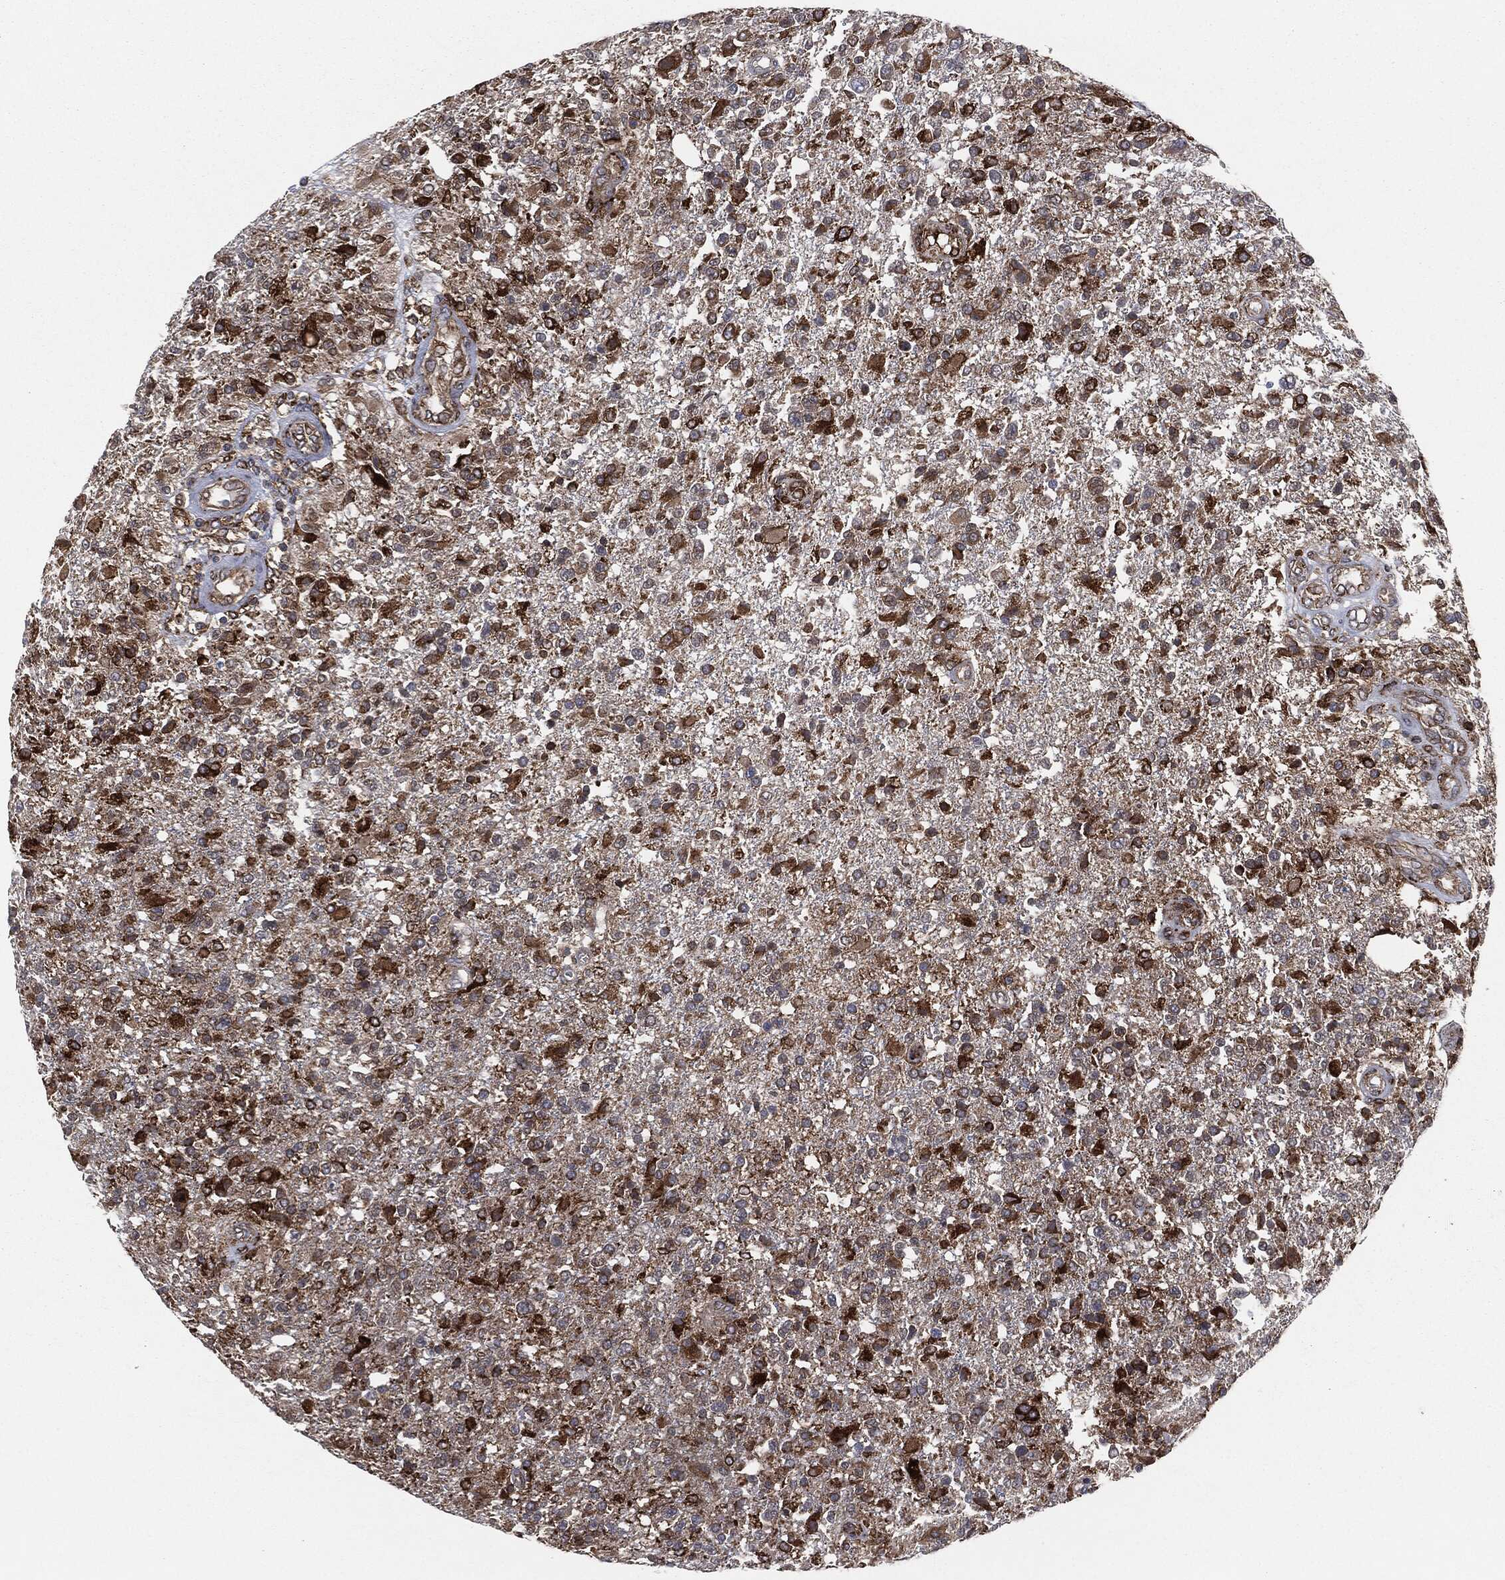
{"staining": {"intensity": "strong", "quantity": "25%-75%", "location": "cytoplasmic/membranous"}, "tissue": "glioma", "cell_type": "Tumor cells", "image_type": "cancer", "snomed": [{"axis": "morphology", "description": "Glioma, malignant, High grade"}, {"axis": "topography", "description": "Brain"}], "caption": "Protein expression analysis of malignant high-grade glioma demonstrates strong cytoplasmic/membranous staining in approximately 25%-75% of tumor cells.", "gene": "CALR", "patient": {"sex": "male", "age": 56}}